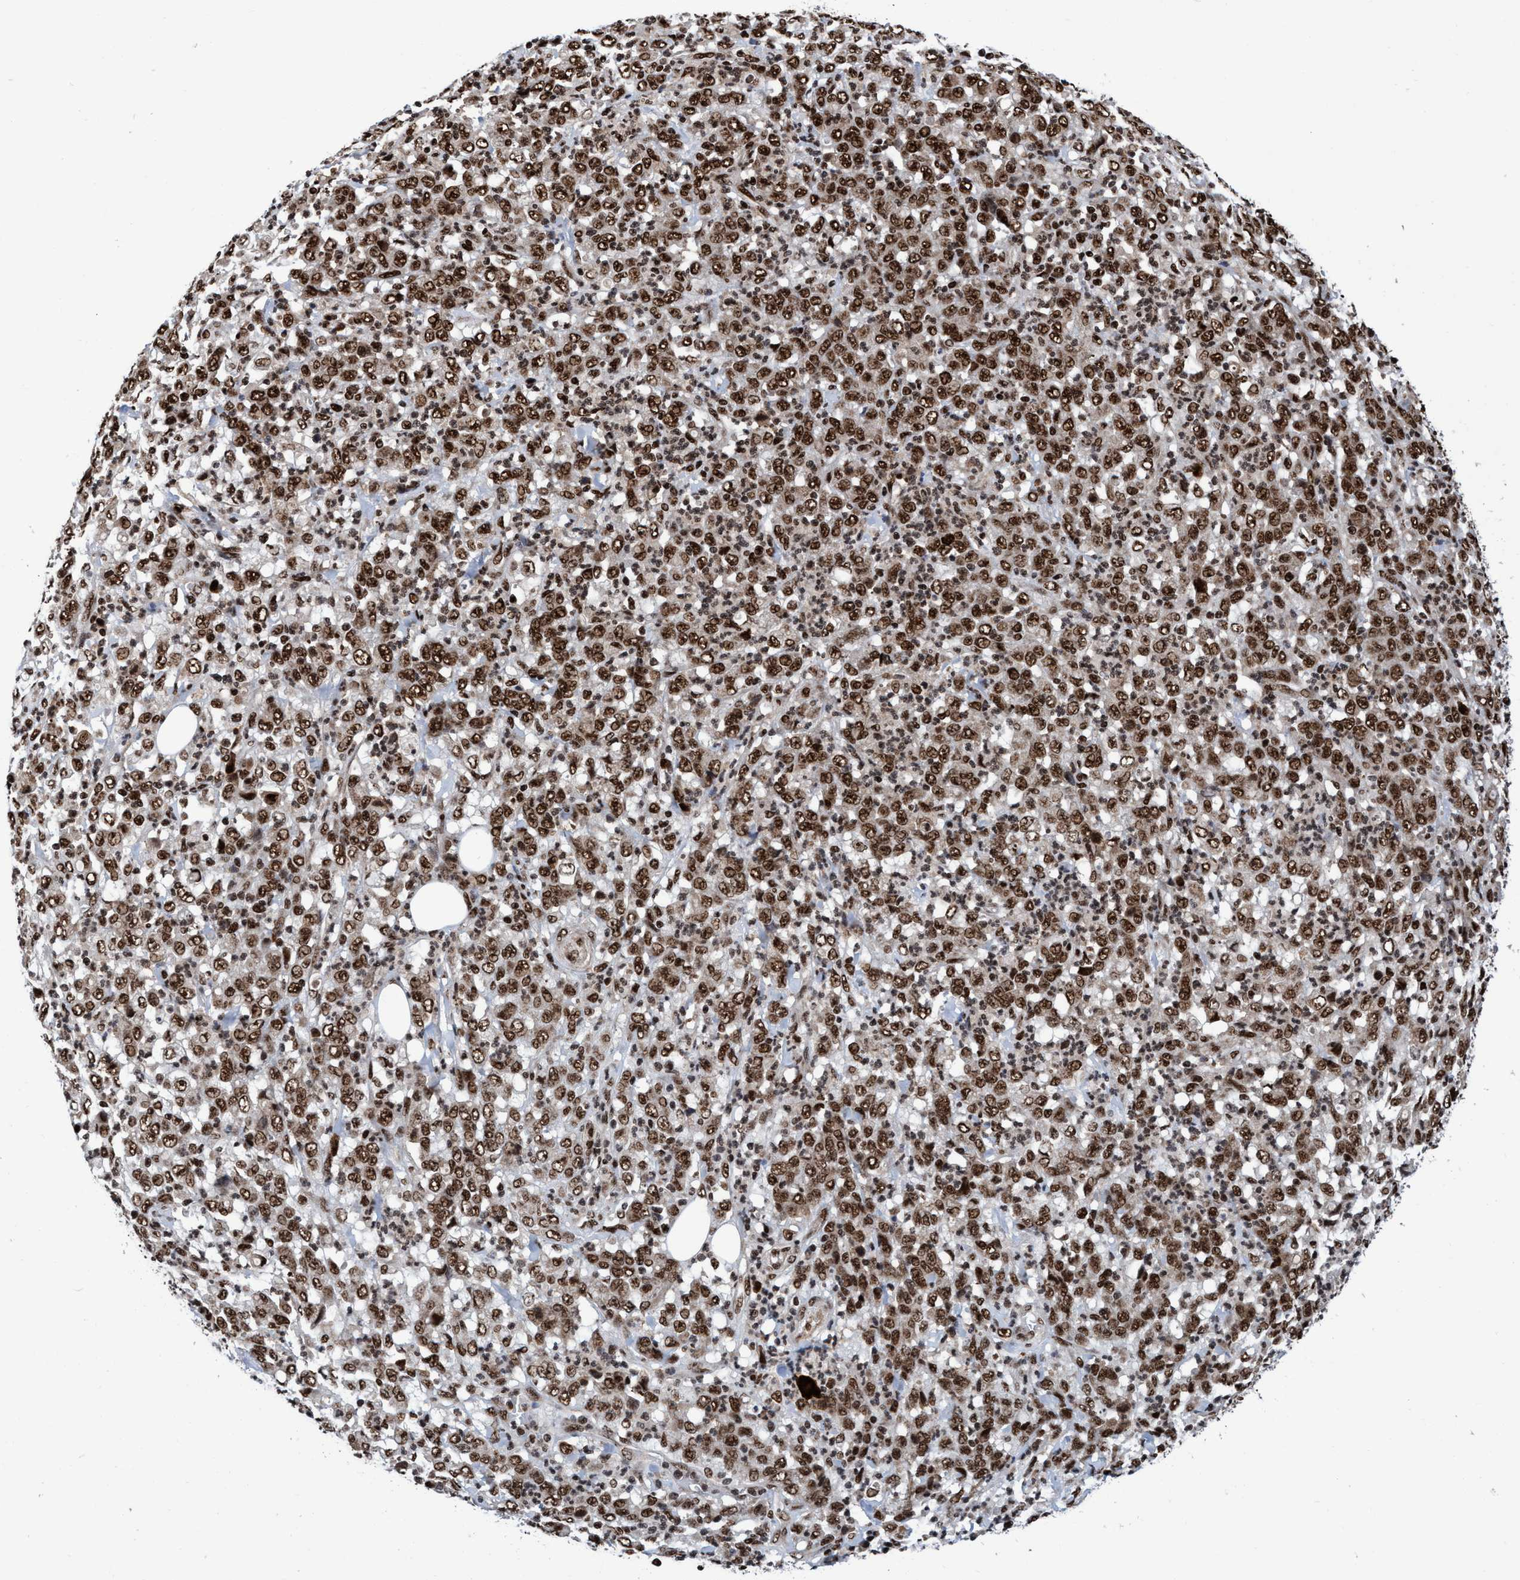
{"staining": {"intensity": "strong", "quantity": ">75%", "location": "cytoplasmic/membranous,nuclear"}, "tissue": "stomach cancer", "cell_type": "Tumor cells", "image_type": "cancer", "snomed": [{"axis": "morphology", "description": "Adenocarcinoma, NOS"}, {"axis": "topography", "description": "Stomach, lower"}], "caption": "The image shows a brown stain indicating the presence of a protein in the cytoplasmic/membranous and nuclear of tumor cells in stomach cancer (adenocarcinoma).", "gene": "TOPBP1", "patient": {"sex": "female", "age": 71}}